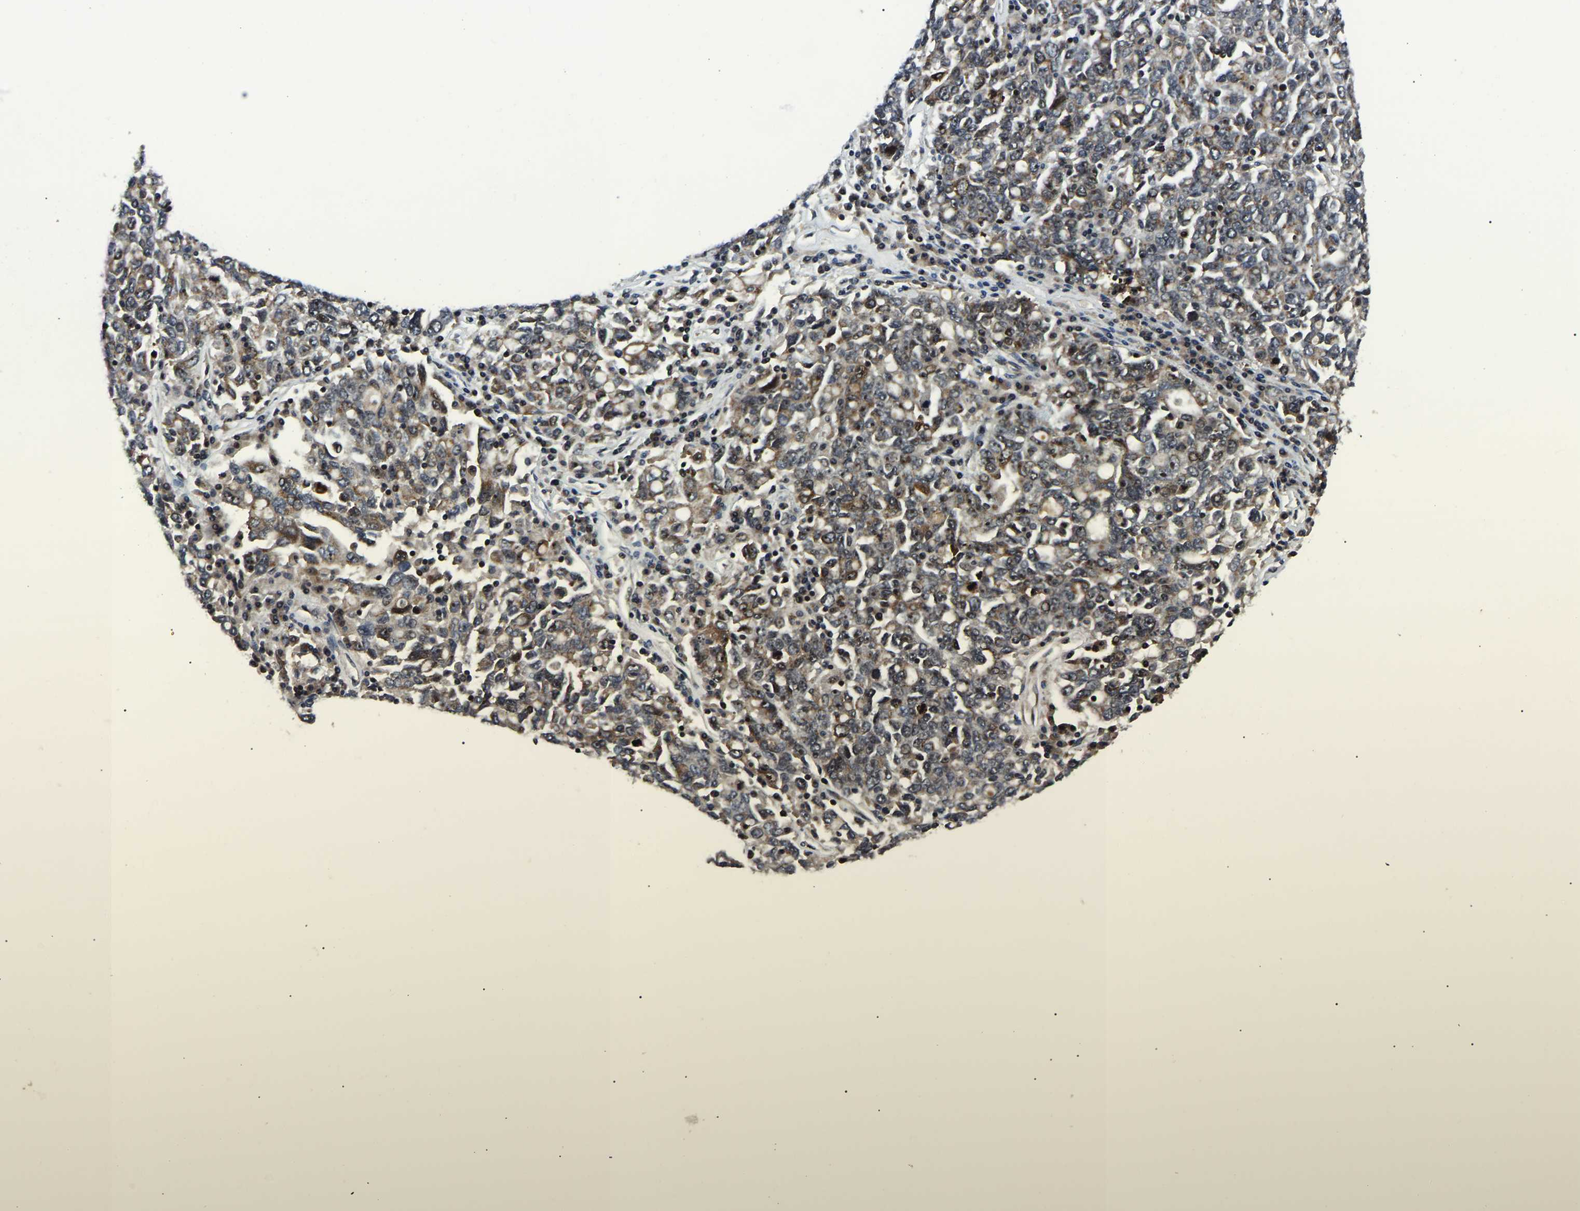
{"staining": {"intensity": "moderate", "quantity": "25%-75%", "location": "cytoplasmic/membranous"}, "tissue": "ovarian cancer", "cell_type": "Tumor cells", "image_type": "cancer", "snomed": [{"axis": "morphology", "description": "Carcinoma, endometroid"}, {"axis": "topography", "description": "Ovary"}], "caption": "Tumor cells exhibit medium levels of moderate cytoplasmic/membranous expression in approximately 25%-75% of cells in ovarian cancer (endometroid carcinoma).", "gene": "RBM28", "patient": {"sex": "female", "age": 62}}